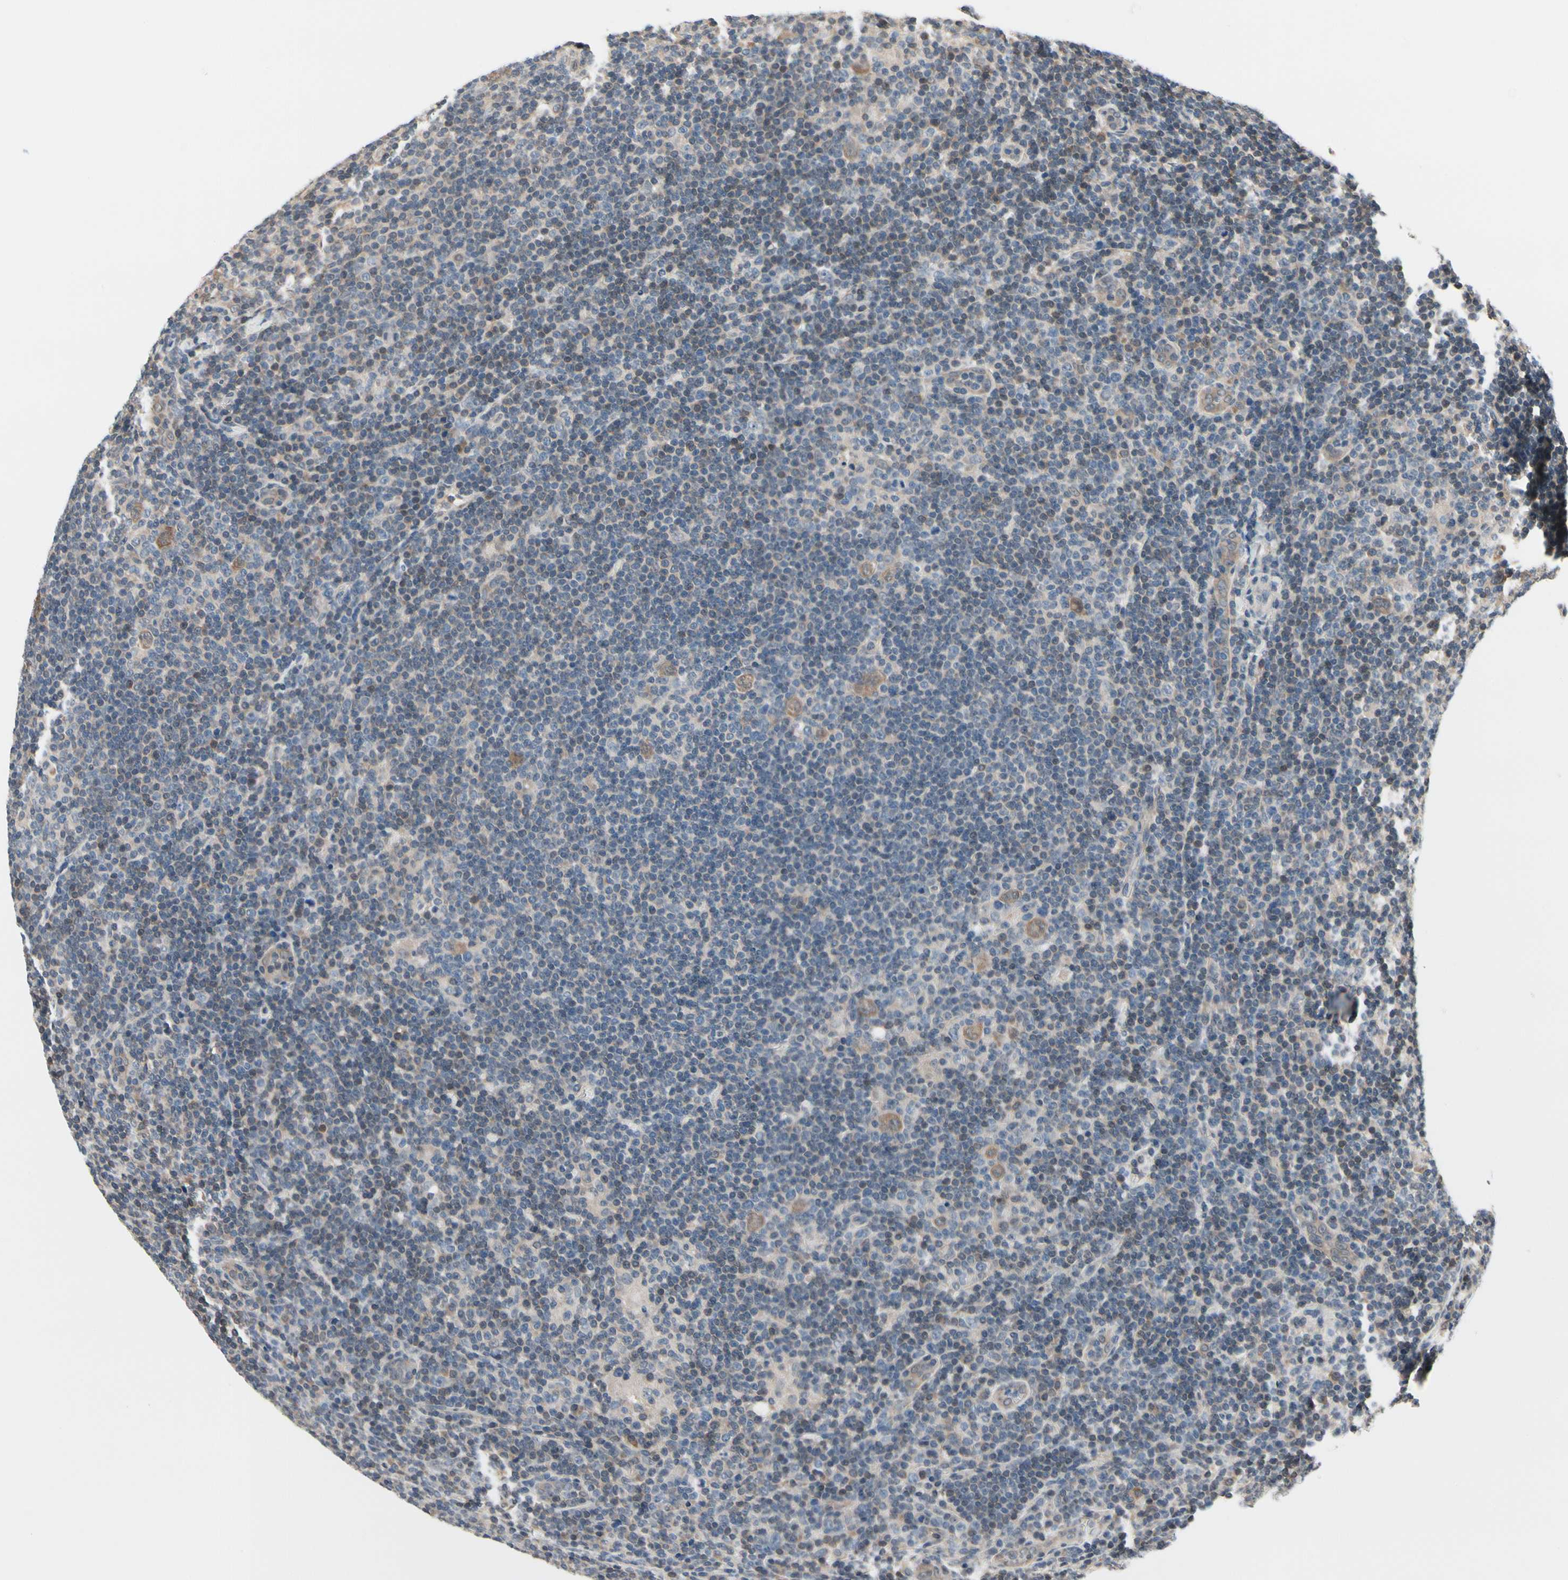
{"staining": {"intensity": "moderate", "quantity": ">75%", "location": "cytoplasmic/membranous"}, "tissue": "lymphoma", "cell_type": "Tumor cells", "image_type": "cancer", "snomed": [{"axis": "morphology", "description": "Hodgkin's disease, NOS"}, {"axis": "topography", "description": "Lymph node"}], "caption": "Immunohistochemical staining of lymphoma shows medium levels of moderate cytoplasmic/membranous staining in approximately >75% of tumor cells. The protein of interest is shown in brown color, while the nuclei are stained blue.", "gene": "PRDX6", "patient": {"sex": "female", "age": 57}}